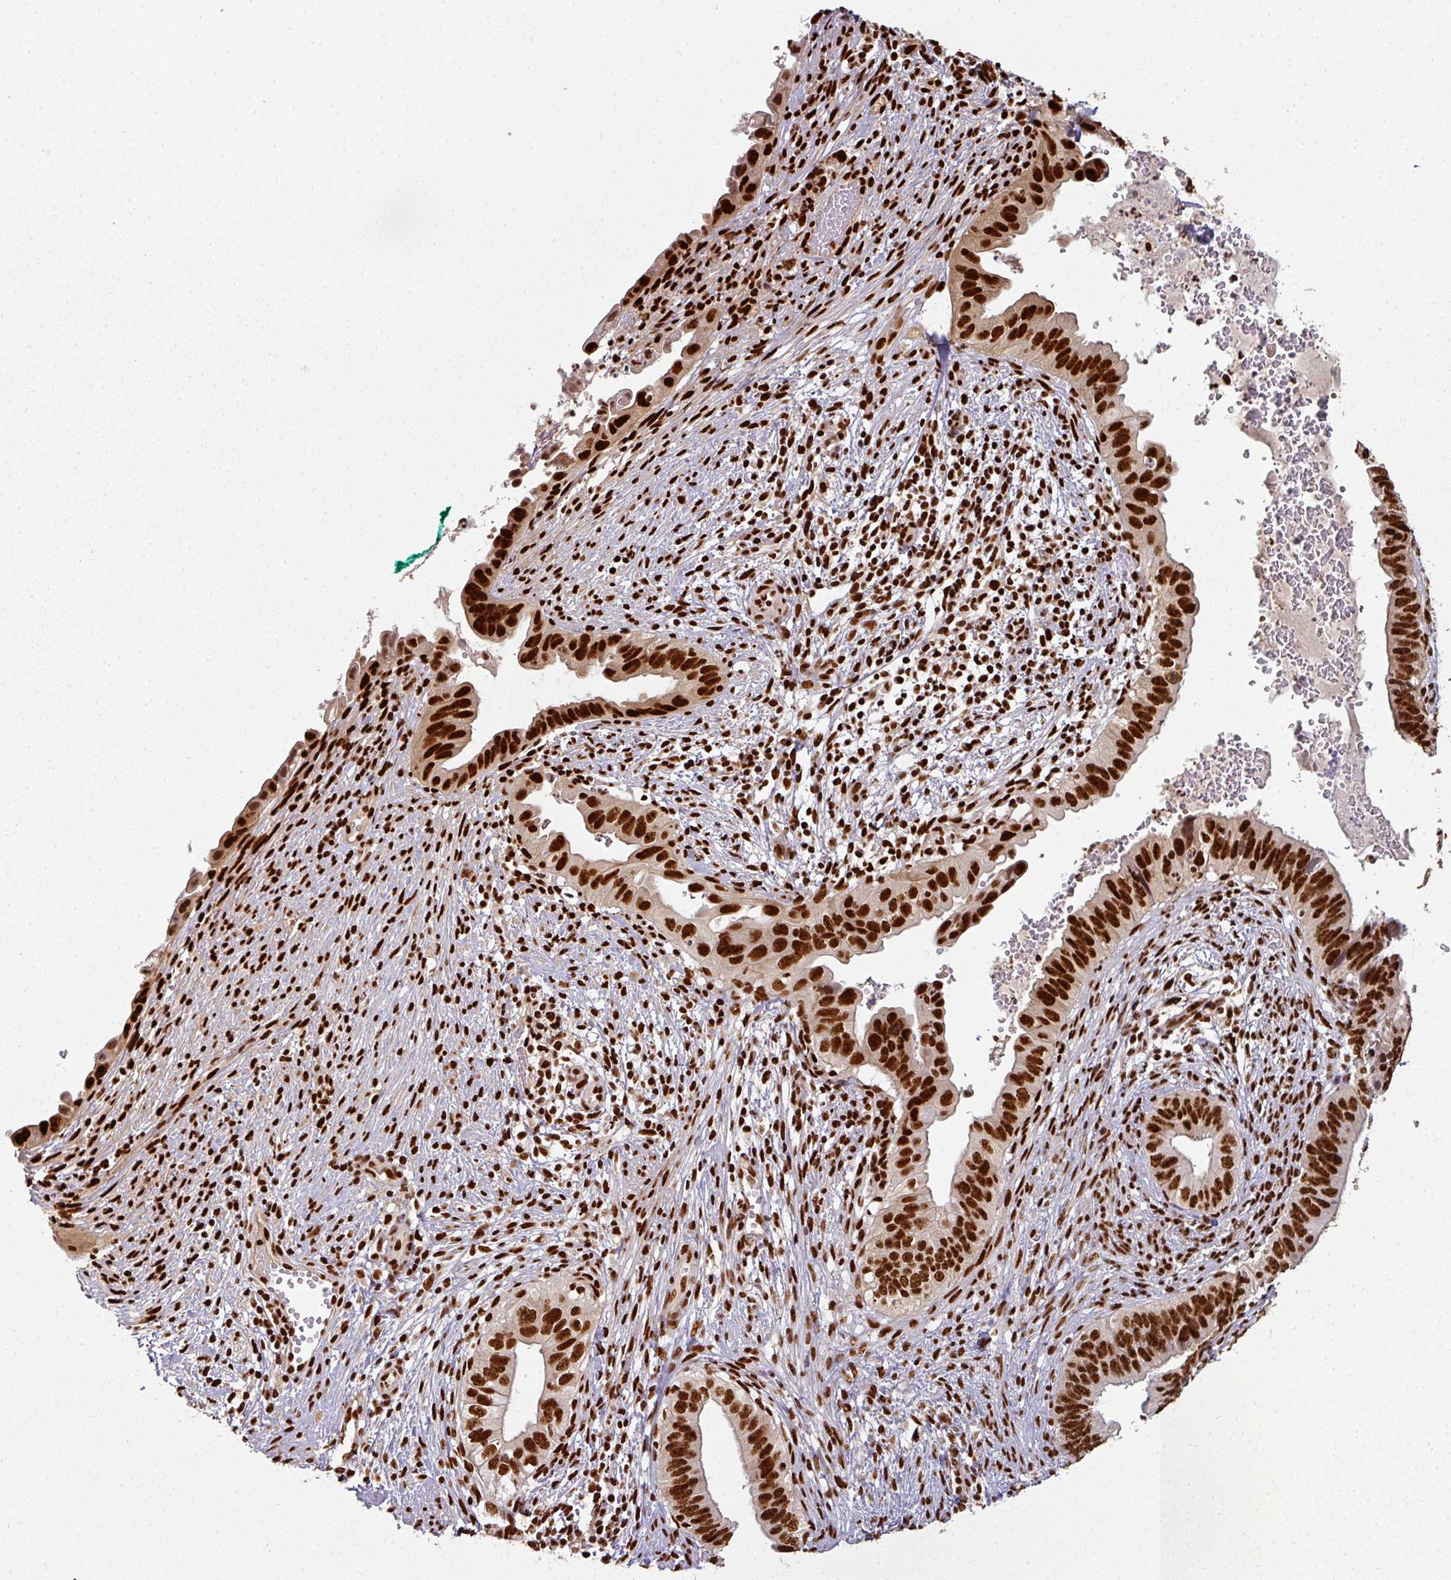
{"staining": {"intensity": "strong", "quantity": ">75%", "location": "nuclear"}, "tissue": "cervical cancer", "cell_type": "Tumor cells", "image_type": "cancer", "snomed": [{"axis": "morphology", "description": "Adenocarcinoma, NOS"}, {"axis": "topography", "description": "Cervix"}], "caption": "Immunohistochemistry image of human adenocarcinoma (cervical) stained for a protein (brown), which displays high levels of strong nuclear expression in approximately >75% of tumor cells.", "gene": "SIK3", "patient": {"sex": "female", "age": 42}}